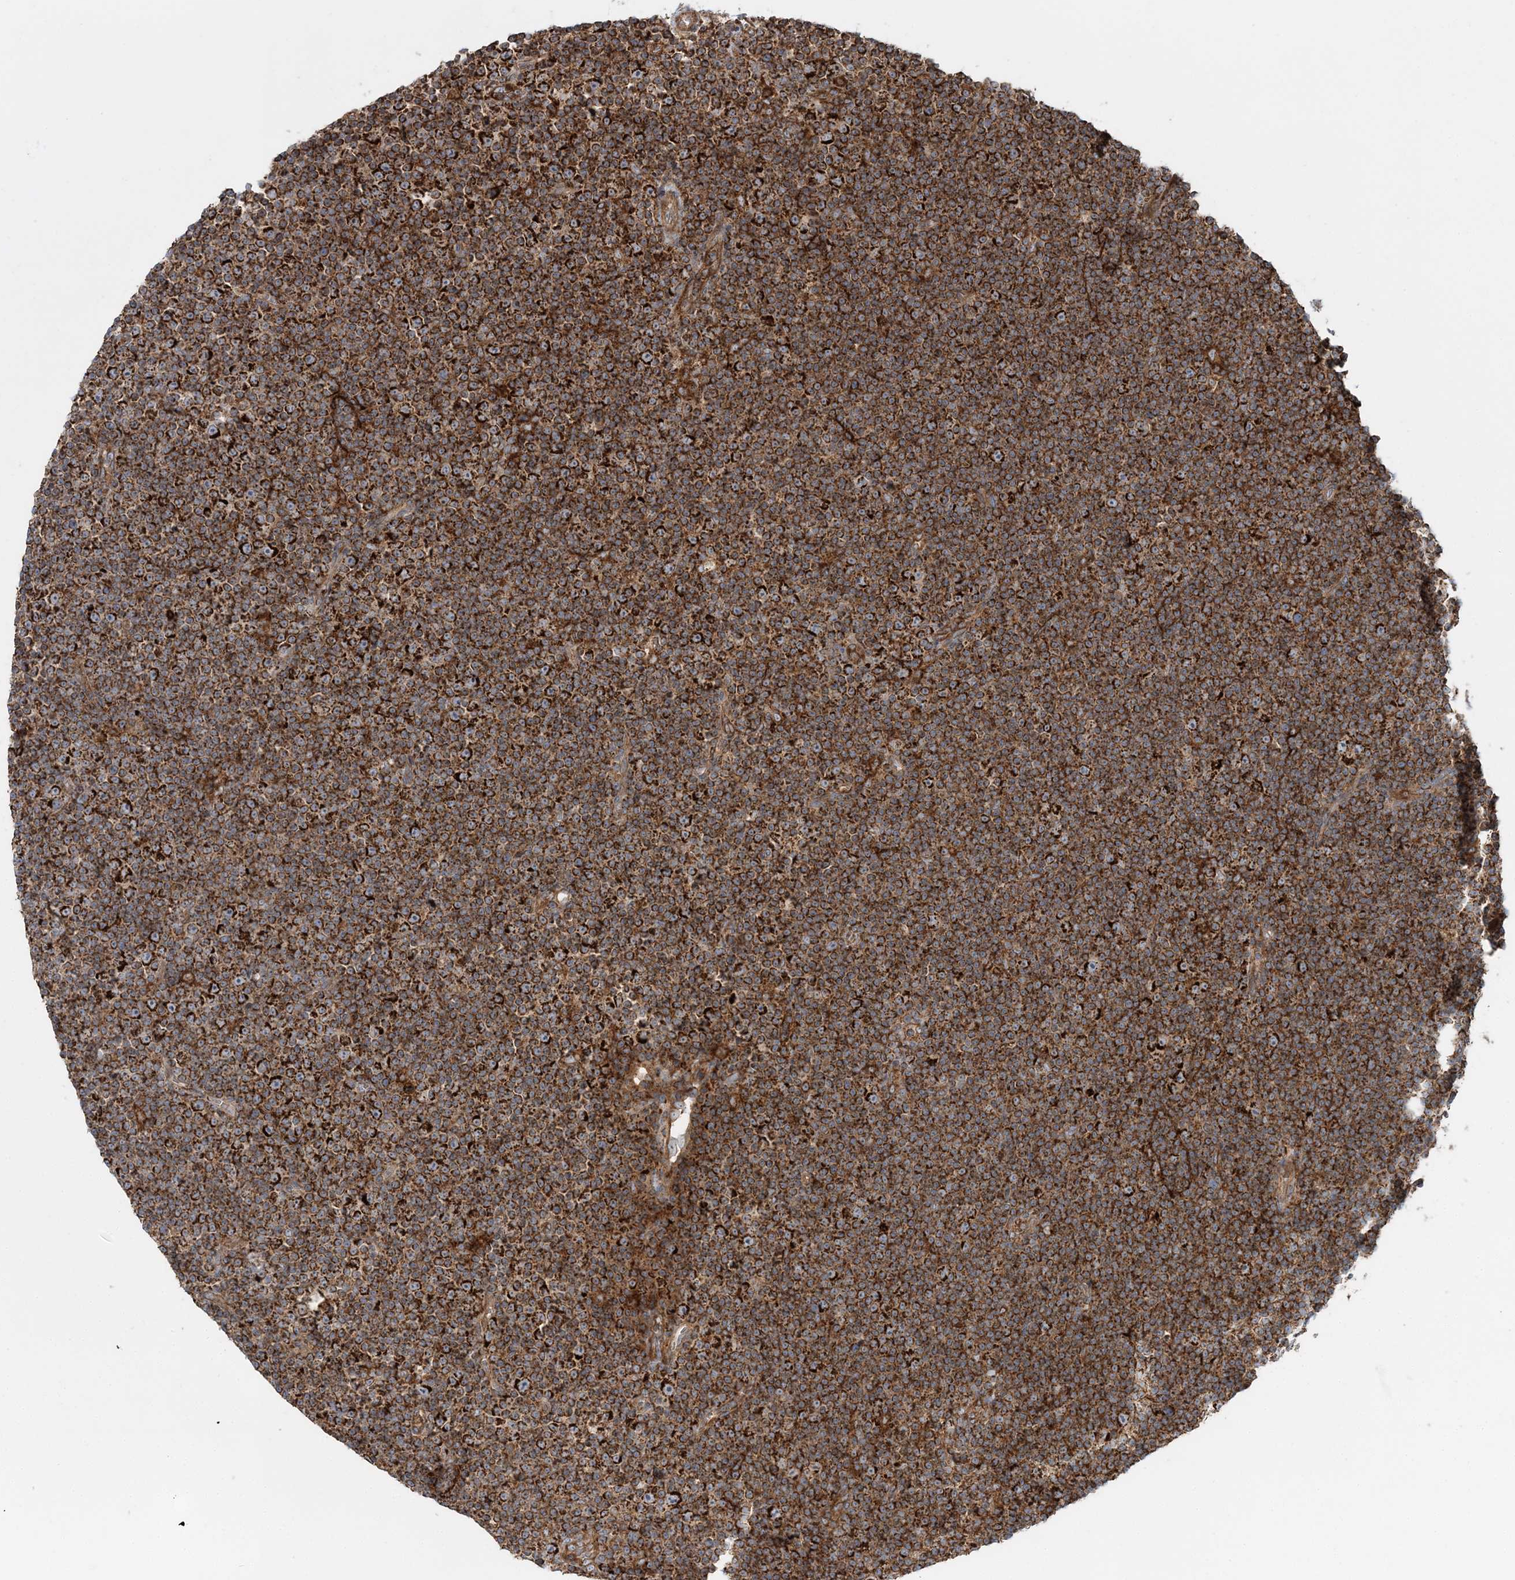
{"staining": {"intensity": "strong", "quantity": ">75%", "location": "cytoplasmic/membranous"}, "tissue": "lymphoma", "cell_type": "Tumor cells", "image_type": "cancer", "snomed": [{"axis": "morphology", "description": "Malignant lymphoma, non-Hodgkin's type, Low grade"}, {"axis": "topography", "description": "Lymph node"}], "caption": "Lymphoma stained for a protein reveals strong cytoplasmic/membranous positivity in tumor cells.", "gene": "LRPPRC", "patient": {"sex": "female", "age": 67}}